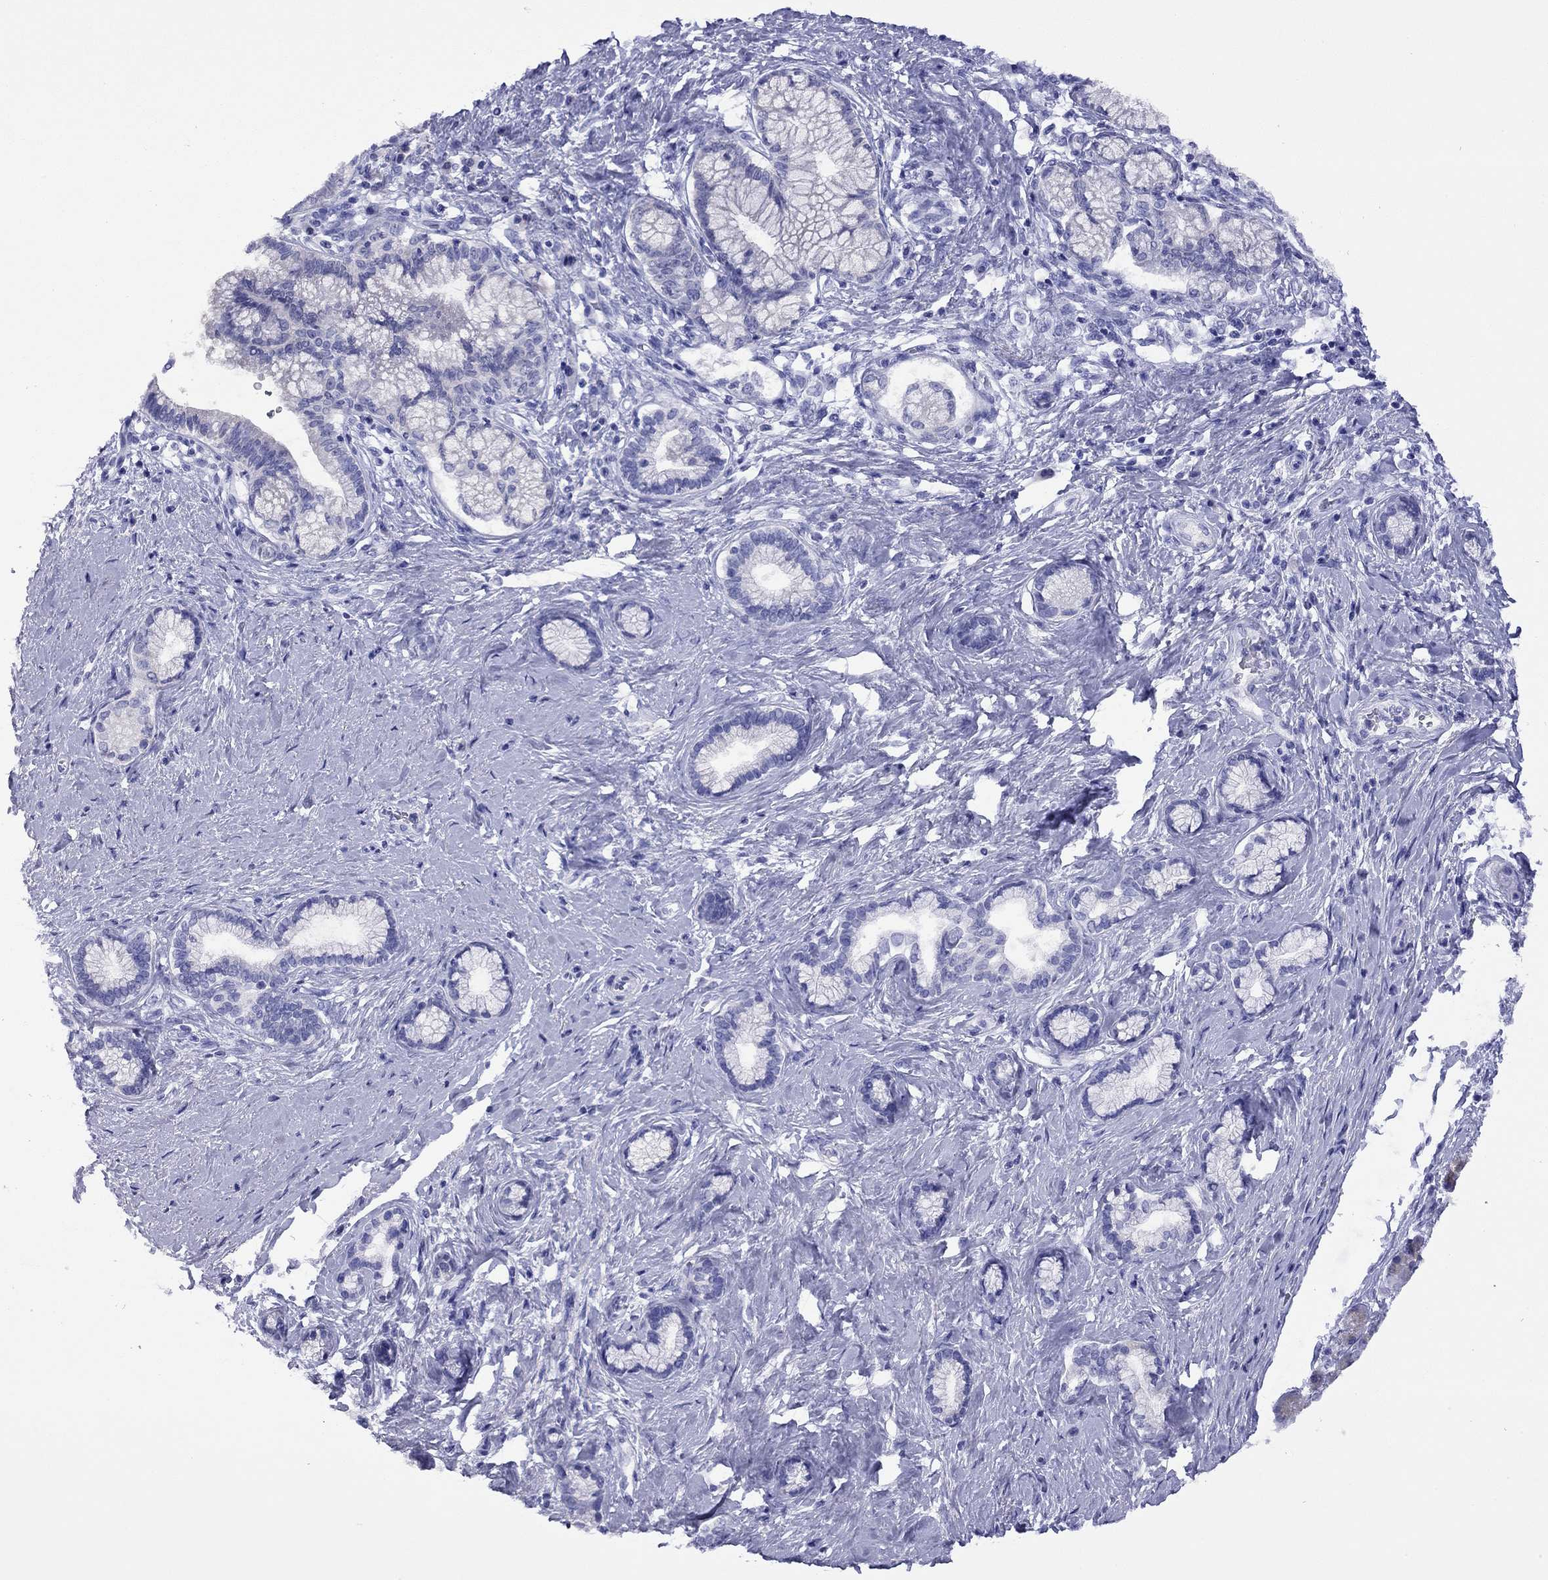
{"staining": {"intensity": "negative", "quantity": "none", "location": "none"}, "tissue": "pancreatic cancer", "cell_type": "Tumor cells", "image_type": "cancer", "snomed": [{"axis": "morphology", "description": "Adenocarcinoma, NOS"}, {"axis": "topography", "description": "Pancreas"}], "caption": "This is an immunohistochemistry (IHC) micrograph of pancreatic cancer. There is no expression in tumor cells.", "gene": "FIGLA", "patient": {"sex": "female", "age": 73}}